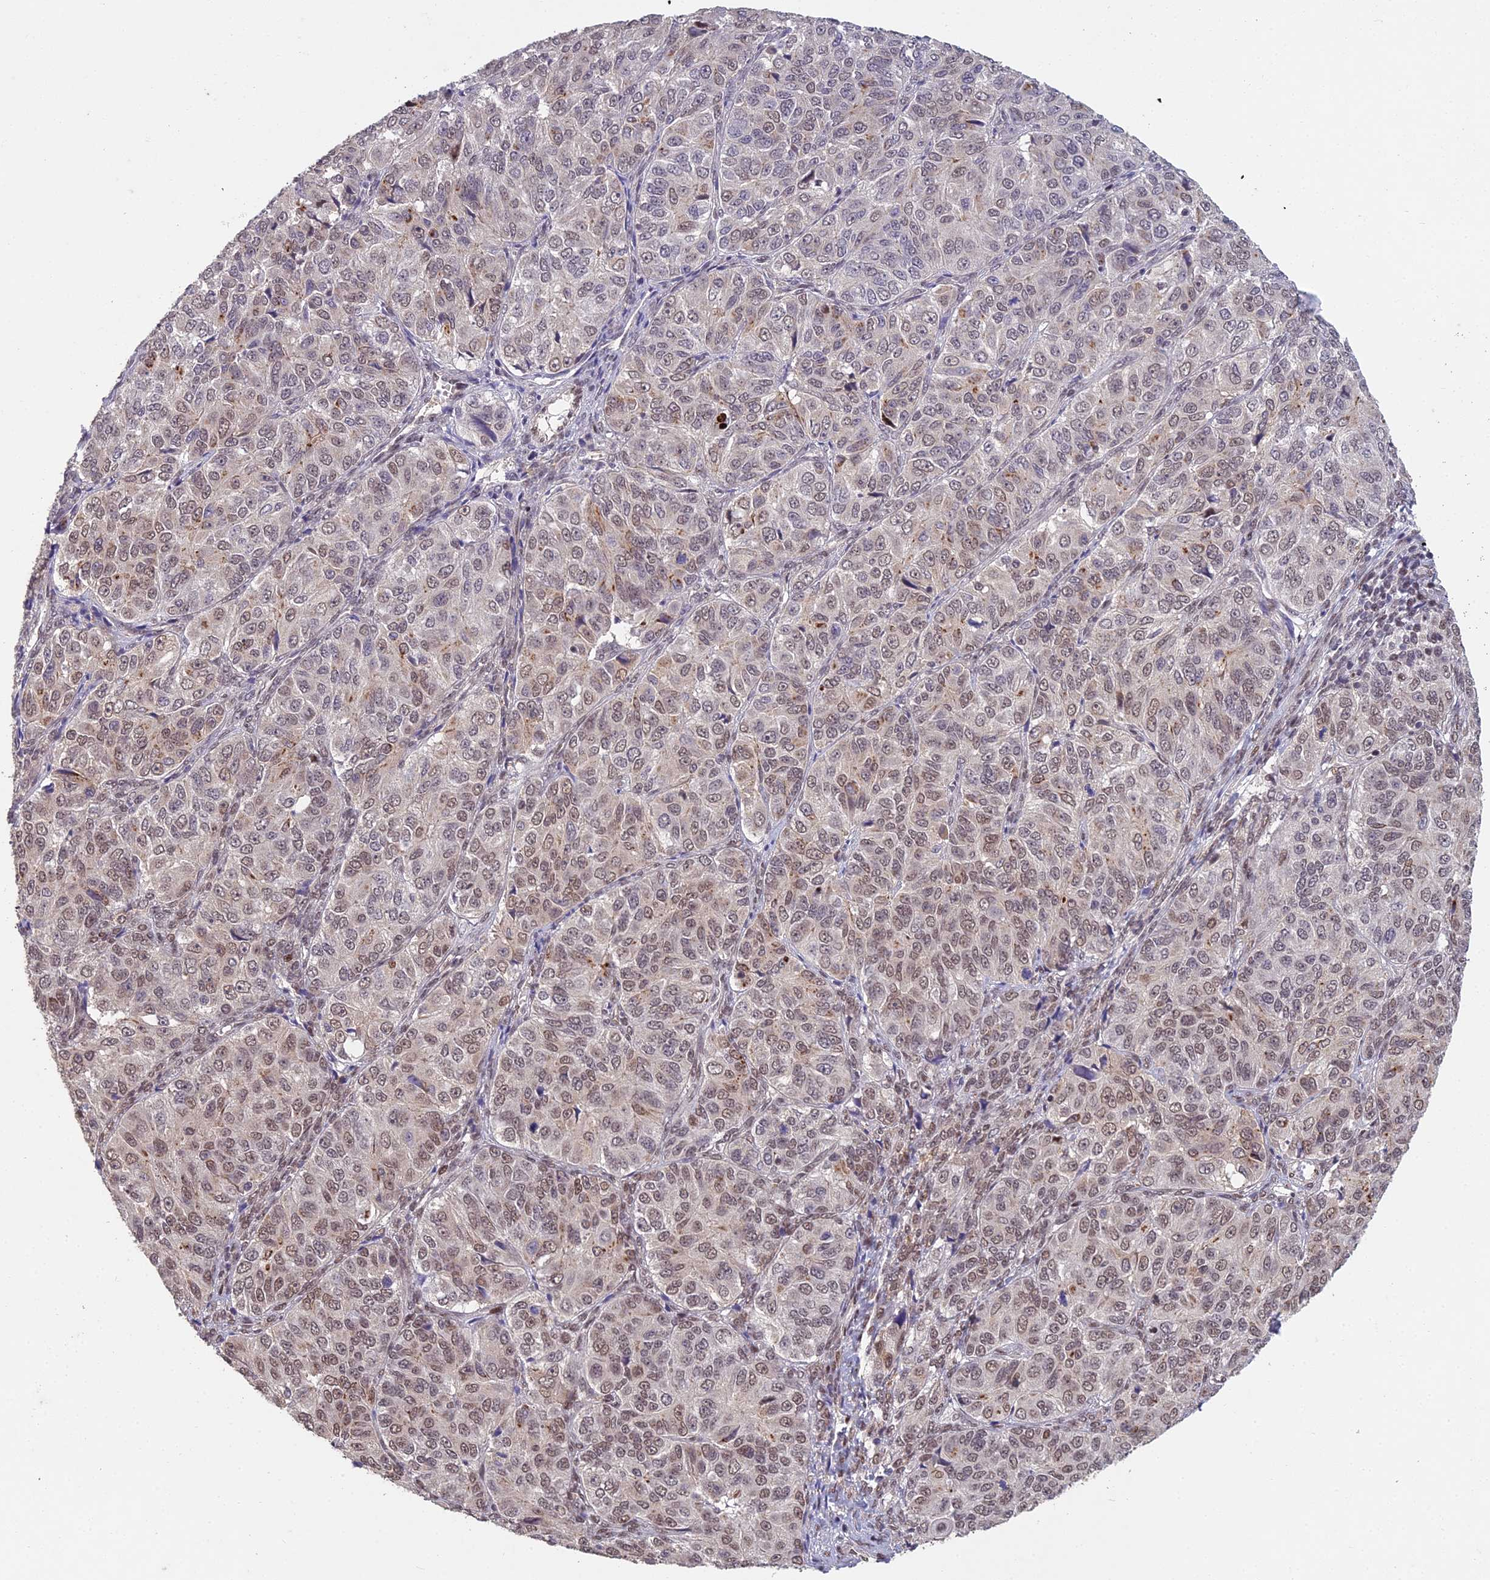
{"staining": {"intensity": "moderate", "quantity": ">75%", "location": "cytoplasmic/membranous,nuclear"}, "tissue": "ovarian cancer", "cell_type": "Tumor cells", "image_type": "cancer", "snomed": [{"axis": "morphology", "description": "Carcinoma, endometroid"}, {"axis": "topography", "description": "Ovary"}], "caption": "Protein staining exhibits moderate cytoplasmic/membranous and nuclear staining in approximately >75% of tumor cells in ovarian cancer.", "gene": "ABHD17A", "patient": {"sex": "female", "age": 51}}